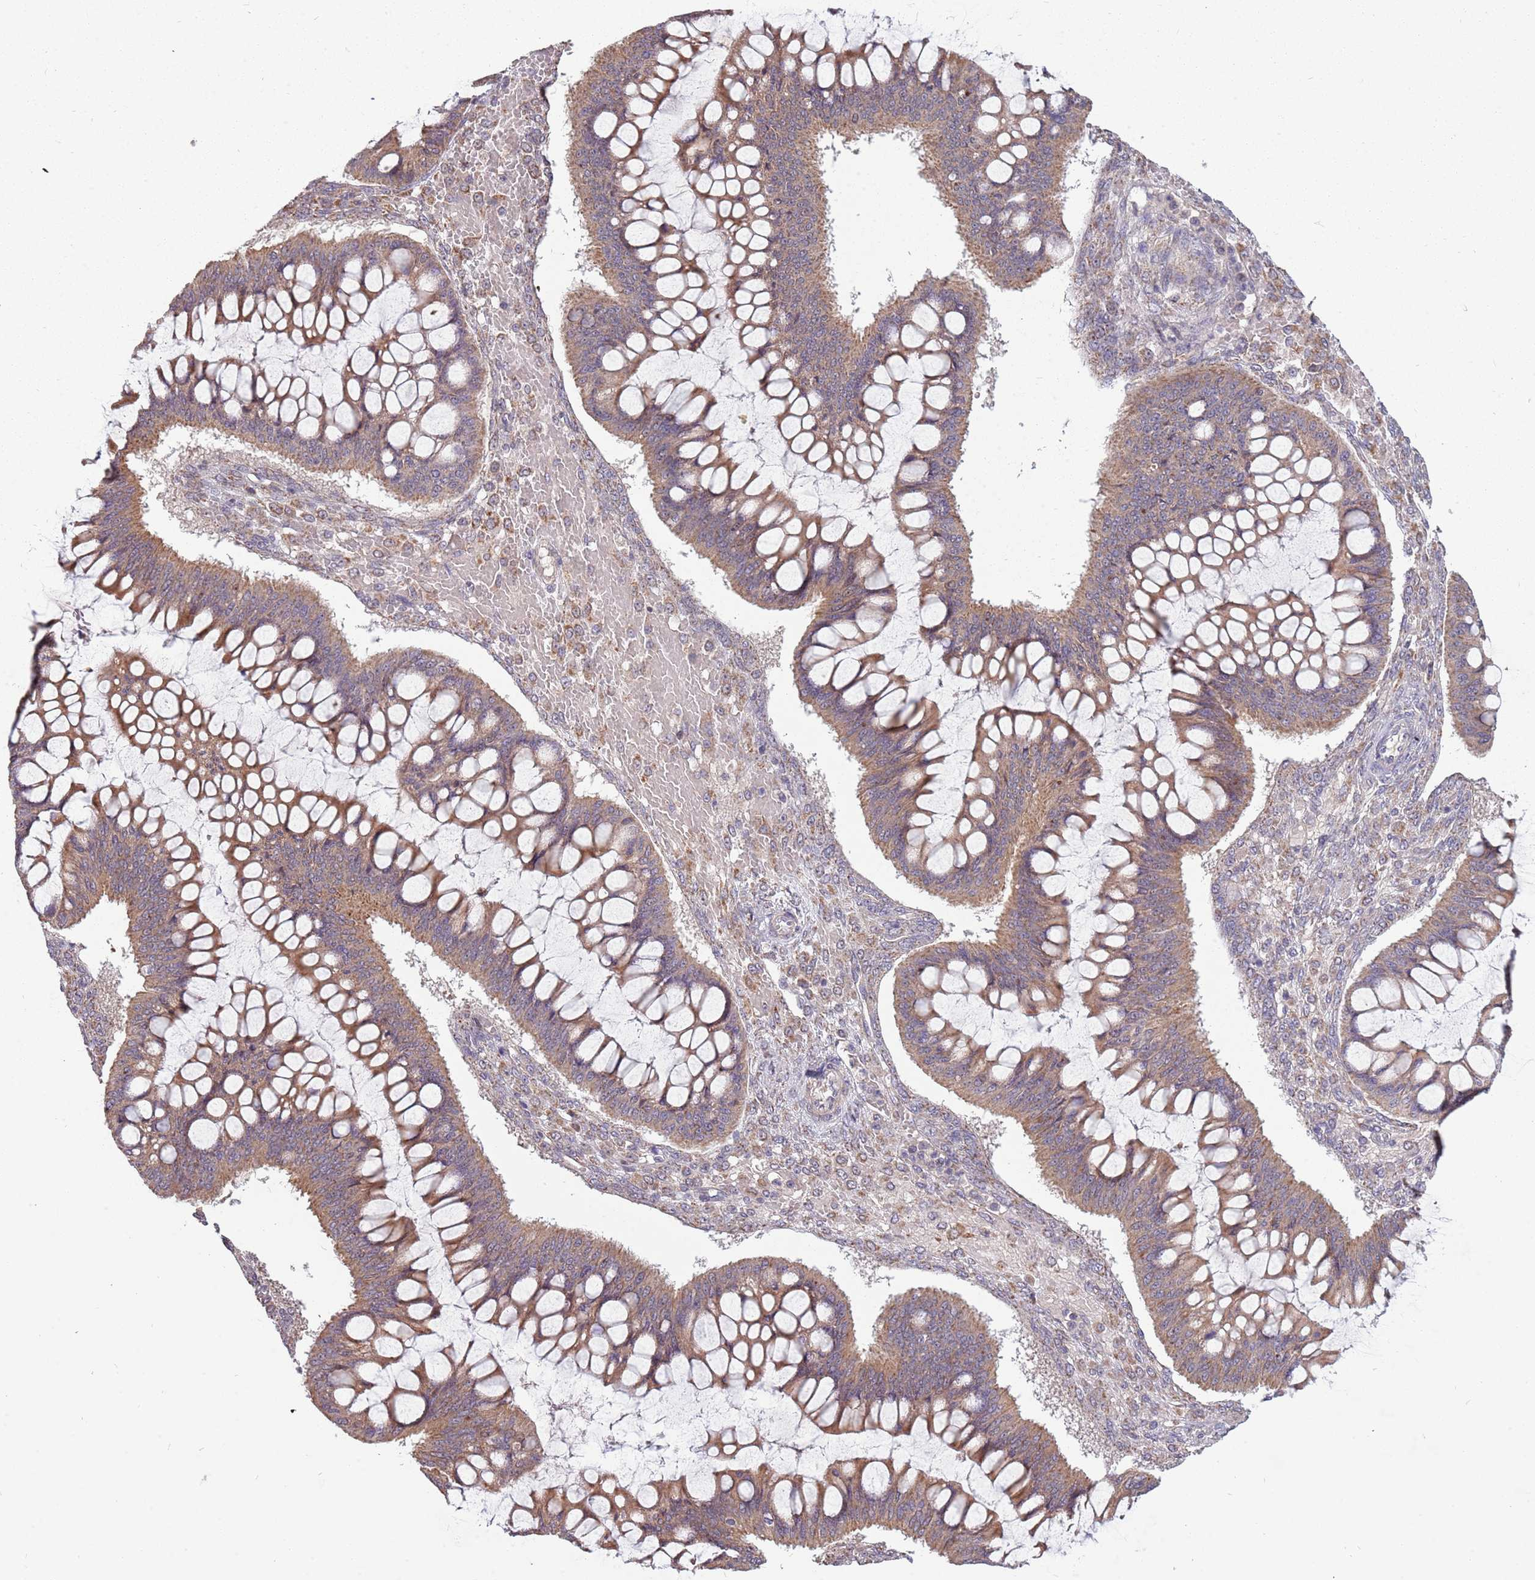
{"staining": {"intensity": "moderate", "quantity": "25%-75%", "location": "cytoplasmic/membranous"}, "tissue": "ovarian cancer", "cell_type": "Tumor cells", "image_type": "cancer", "snomed": [{"axis": "morphology", "description": "Cystadenocarcinoma, mucinous, NOS"}, {"axis": "topography", "description": "Ovary"}], "caption": "This is a photomicrograph of immunohistochemistry (IHC) staining of ovarian mucinous cystadenocarcinoma, which shows moderate expression in the cytoplasmic/membranous of tumor cells.", "gene": "RNF181", "patient": {"sex": "female", "age": 73}}